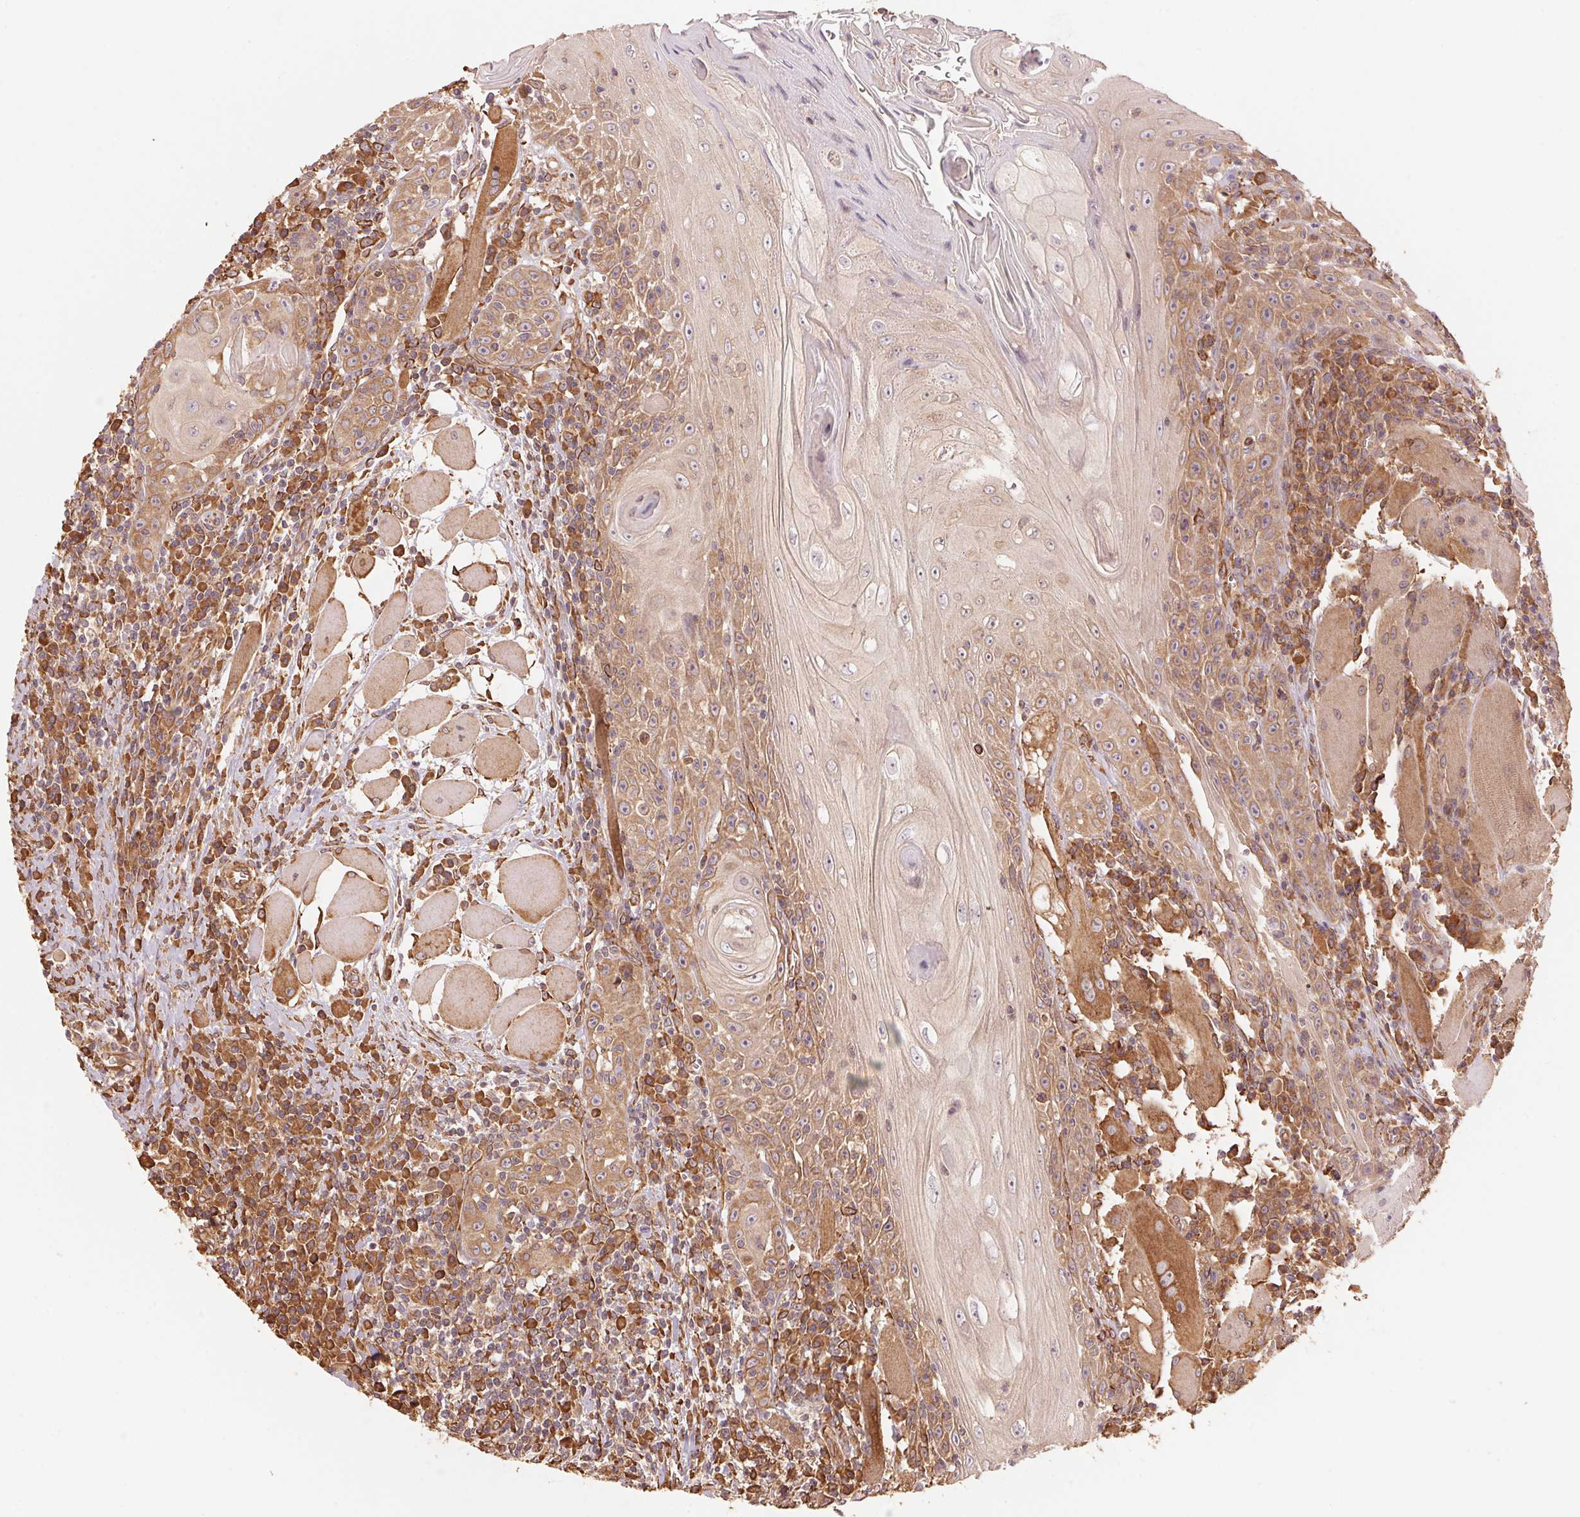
{"staining": {"intensity": "moderate", "quantity": "25%-75%", "location": "cytoplasmic/membranous"}, "tissue": "head and neck cancer", "cell_type": "Tumor cells", "image_type": "cancer", "snomed": [{"axis": "morphology", "description": "Normal tissue, NOS"}, {"axis": "morphology", "description": "Squamous cell carcinoma, NOS"}, {"axis": "topography", "description": "Oral tissue"}, {"axis": "topography", "description": "Head-Neck"}], "caption": "A brown stain highlights moderate cytoplasmic/membranous staining of a protein in human head and neck cancer tumor cells.", "gene": "C6orf163", "patient": {"sex": "male", "age": 52}}